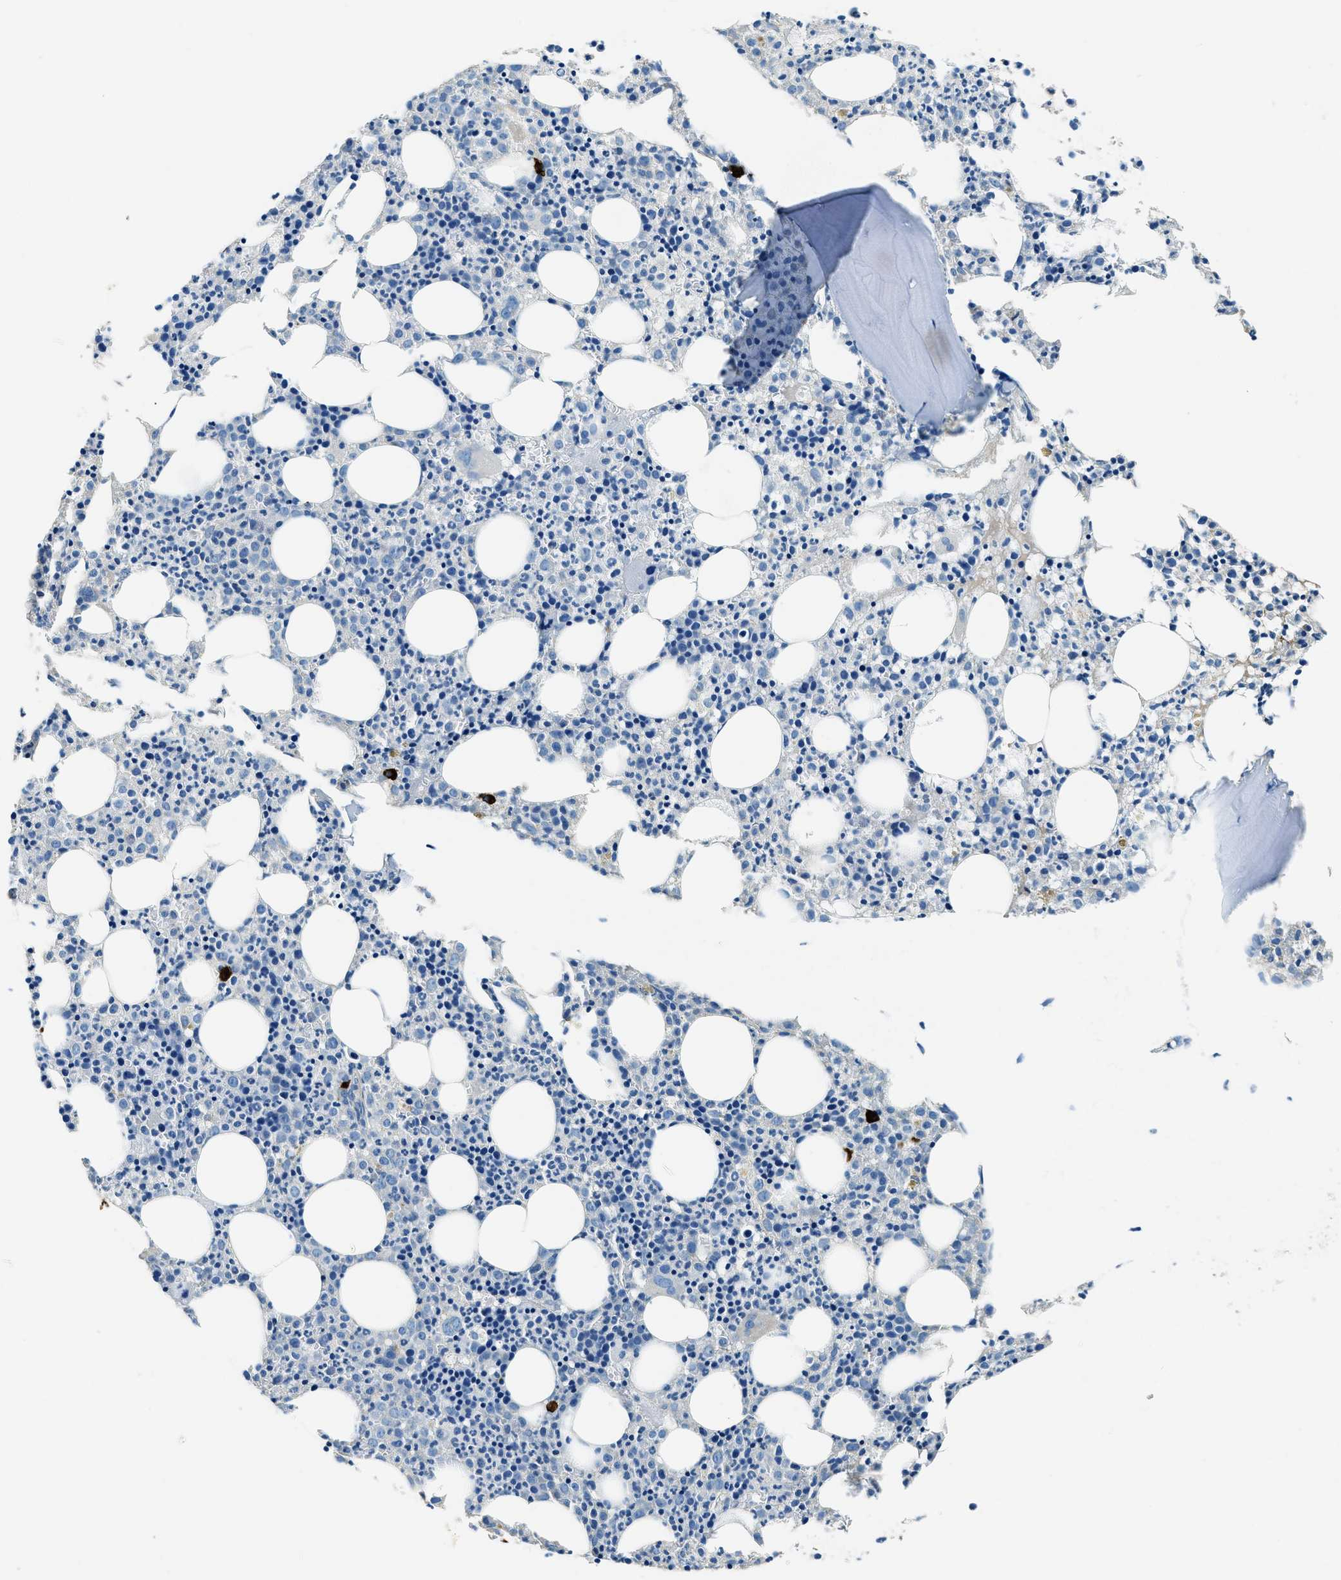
{"staining": {"intensity": "negative", "quantity": "none", "location": "none"}, "tissue": "bone marrow", "cell_type": "Hematopoietic cells", "image_type": "normal", "snomed": [{"axis": "morphology", "description": "Normal tissue, NOS"}, {"axis": "morphology", "description": "Inflammation, NOS"}, {"axis": "topography", "description": "Bone marrow"}], "caption": "An IHC micrograph of normal bone marrow is shown. There is no staining in hematopoietic cells of bone marrow. Nuclei are stained in blue.", "gene": "TMEM186", "patient": {"sex": "male", "age": 25}}